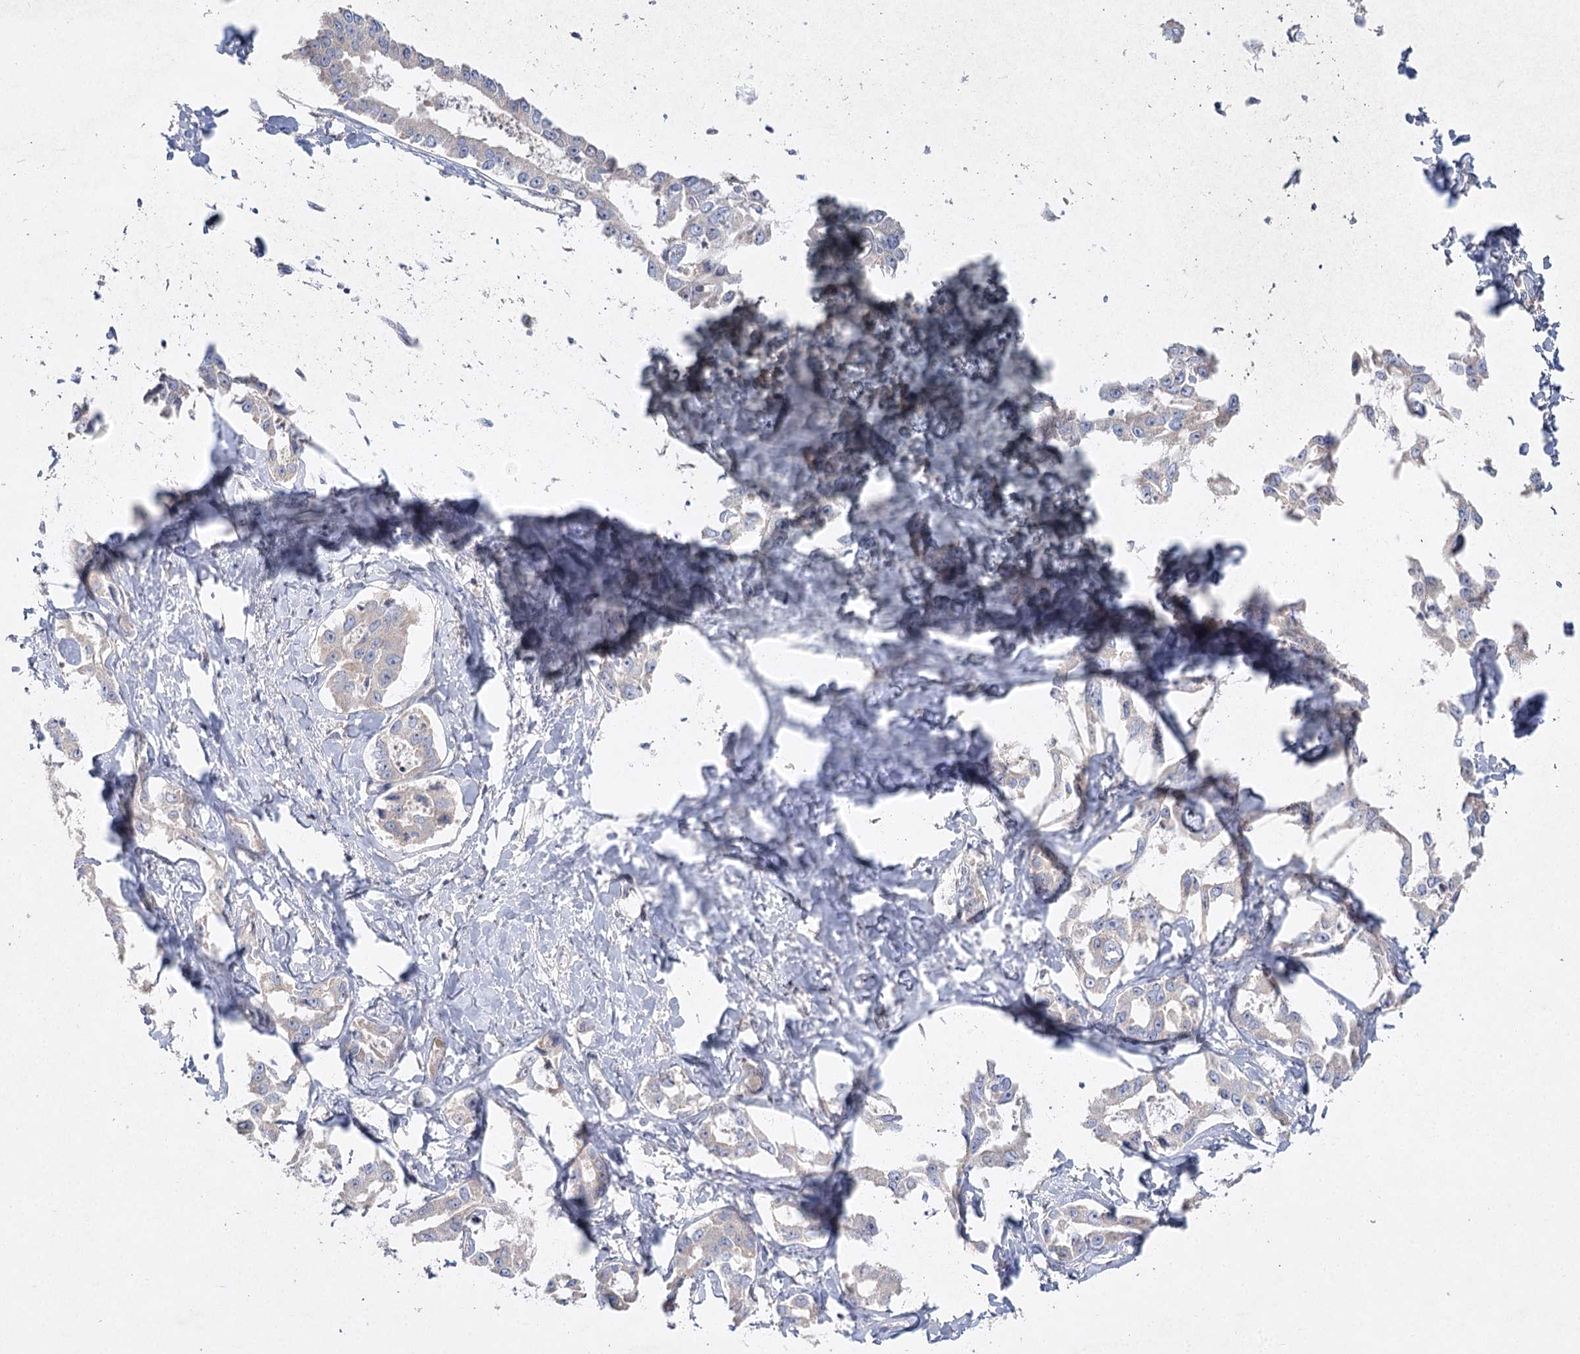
{"staining": {"intensity": "weak", "quantity": "<25%", "location": "cytoplasmic/membranous"}, "tissue": "liver cancer", "cell_type": "Tumor cells", "image_type": "cancer", "snomed": [{"axis": "morphology", "description": "Cholangiocarcinoma"}, {"axis": "topography", "description": "Liver"}], "caption": "The immunohistochemistry micrograph has no significant expression in tumor cells of liver cholangiocarcinoma tissue.", "gene": "TMEM187", "patient": {"sex": "male", "age": 59}}